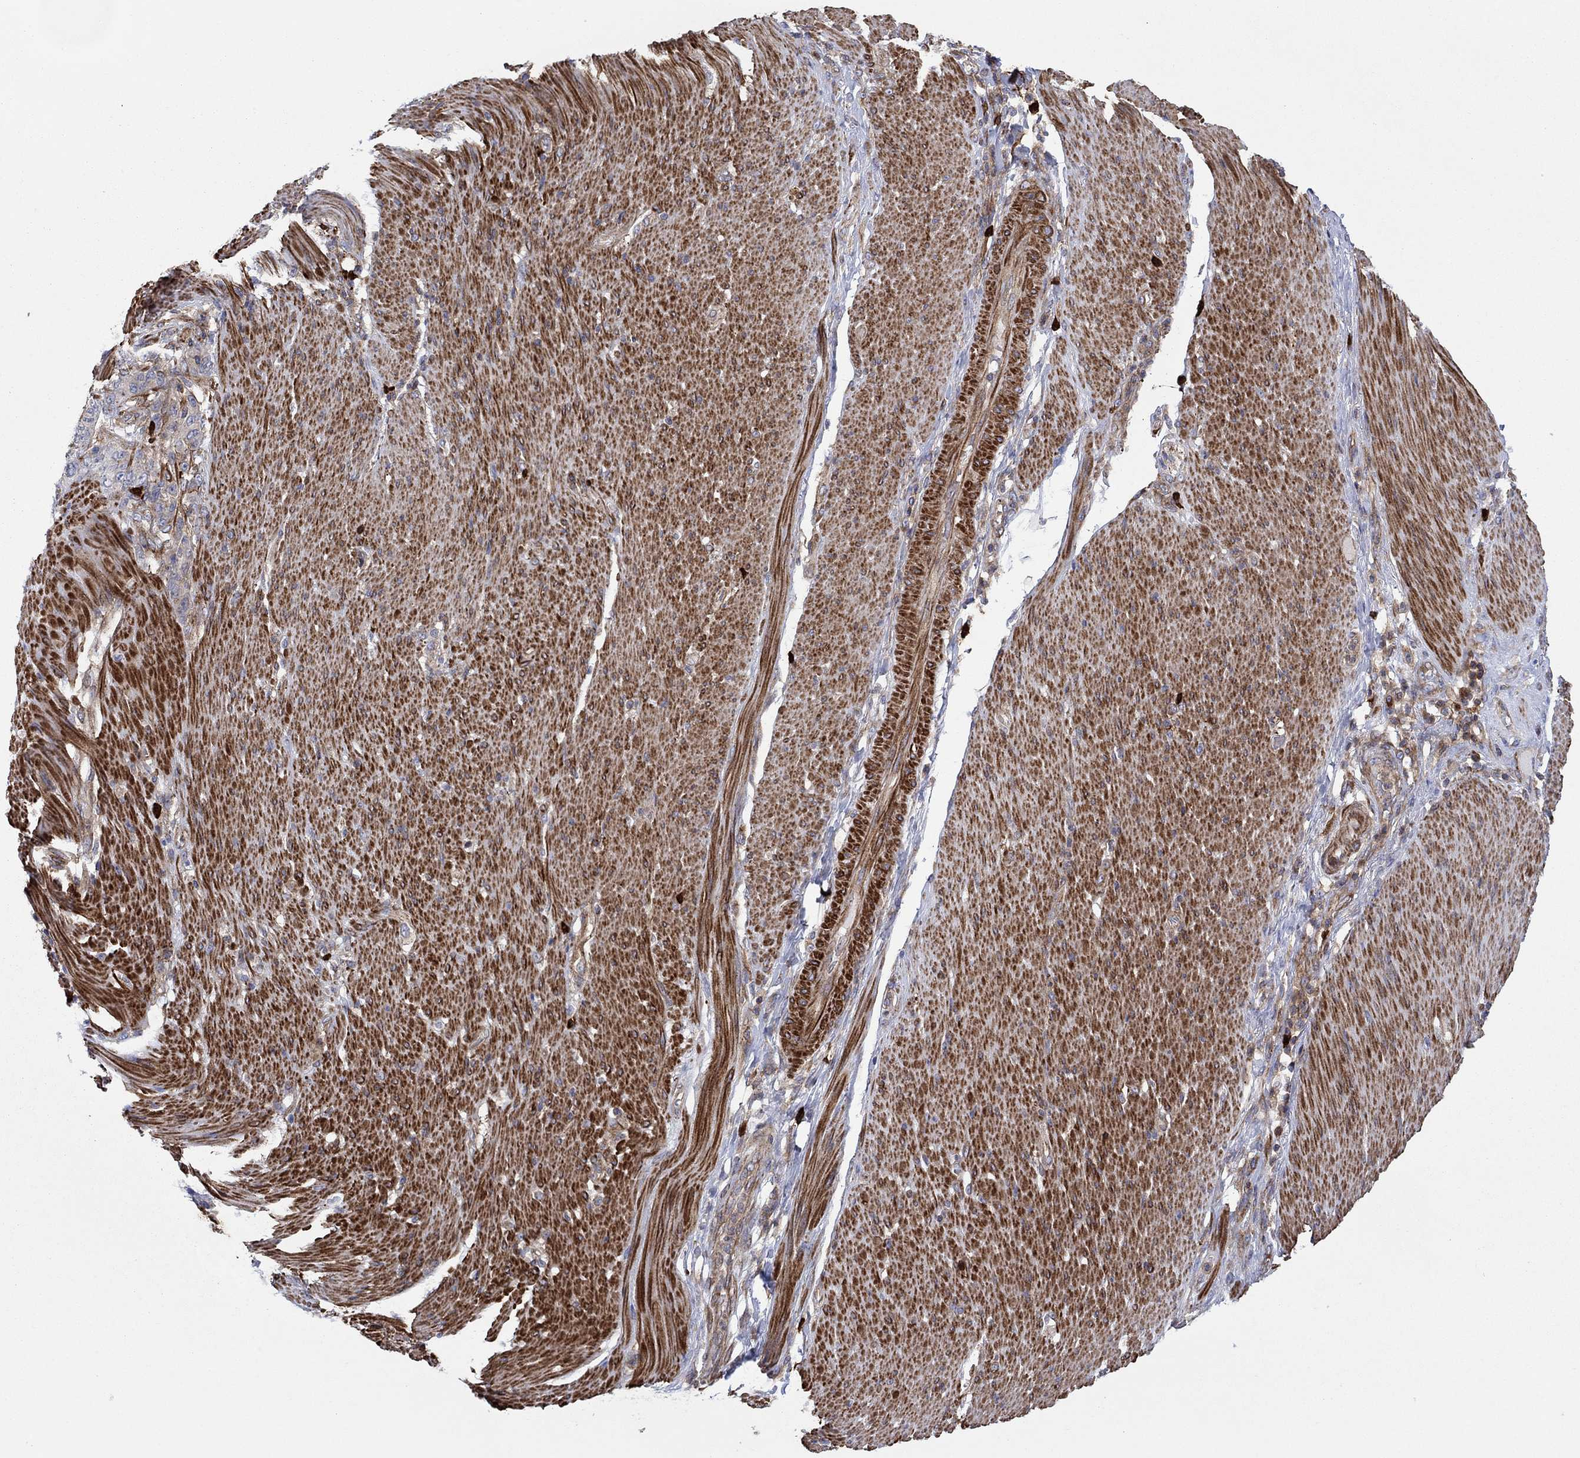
{"staining": {"intensity": "weak", "quantity": "25%-75%", "location": "cytoplasmic/membranous"}, "tissue": "stomach cancer", "cell_type": "Tumor cells", "image_type": "cancer", "snomed": [{"axis": "morphology", "description": "Adenocarcinoma, NOS"}, {"axis": "topography", "description": "Stomach"}], "caption": "Immunohistochemistry of stomach adenocarcinoma demonstrates low levels of weak cytoplasmic/membranous expression in approximately 25%-75% of tumor cells. The staining was performed using DAB, with brown indicating positive protein expression. Nuclei are stained blue with hematoxylin.", "gene": "PAG1", "patient": {"sex": "female", "age": 79}}